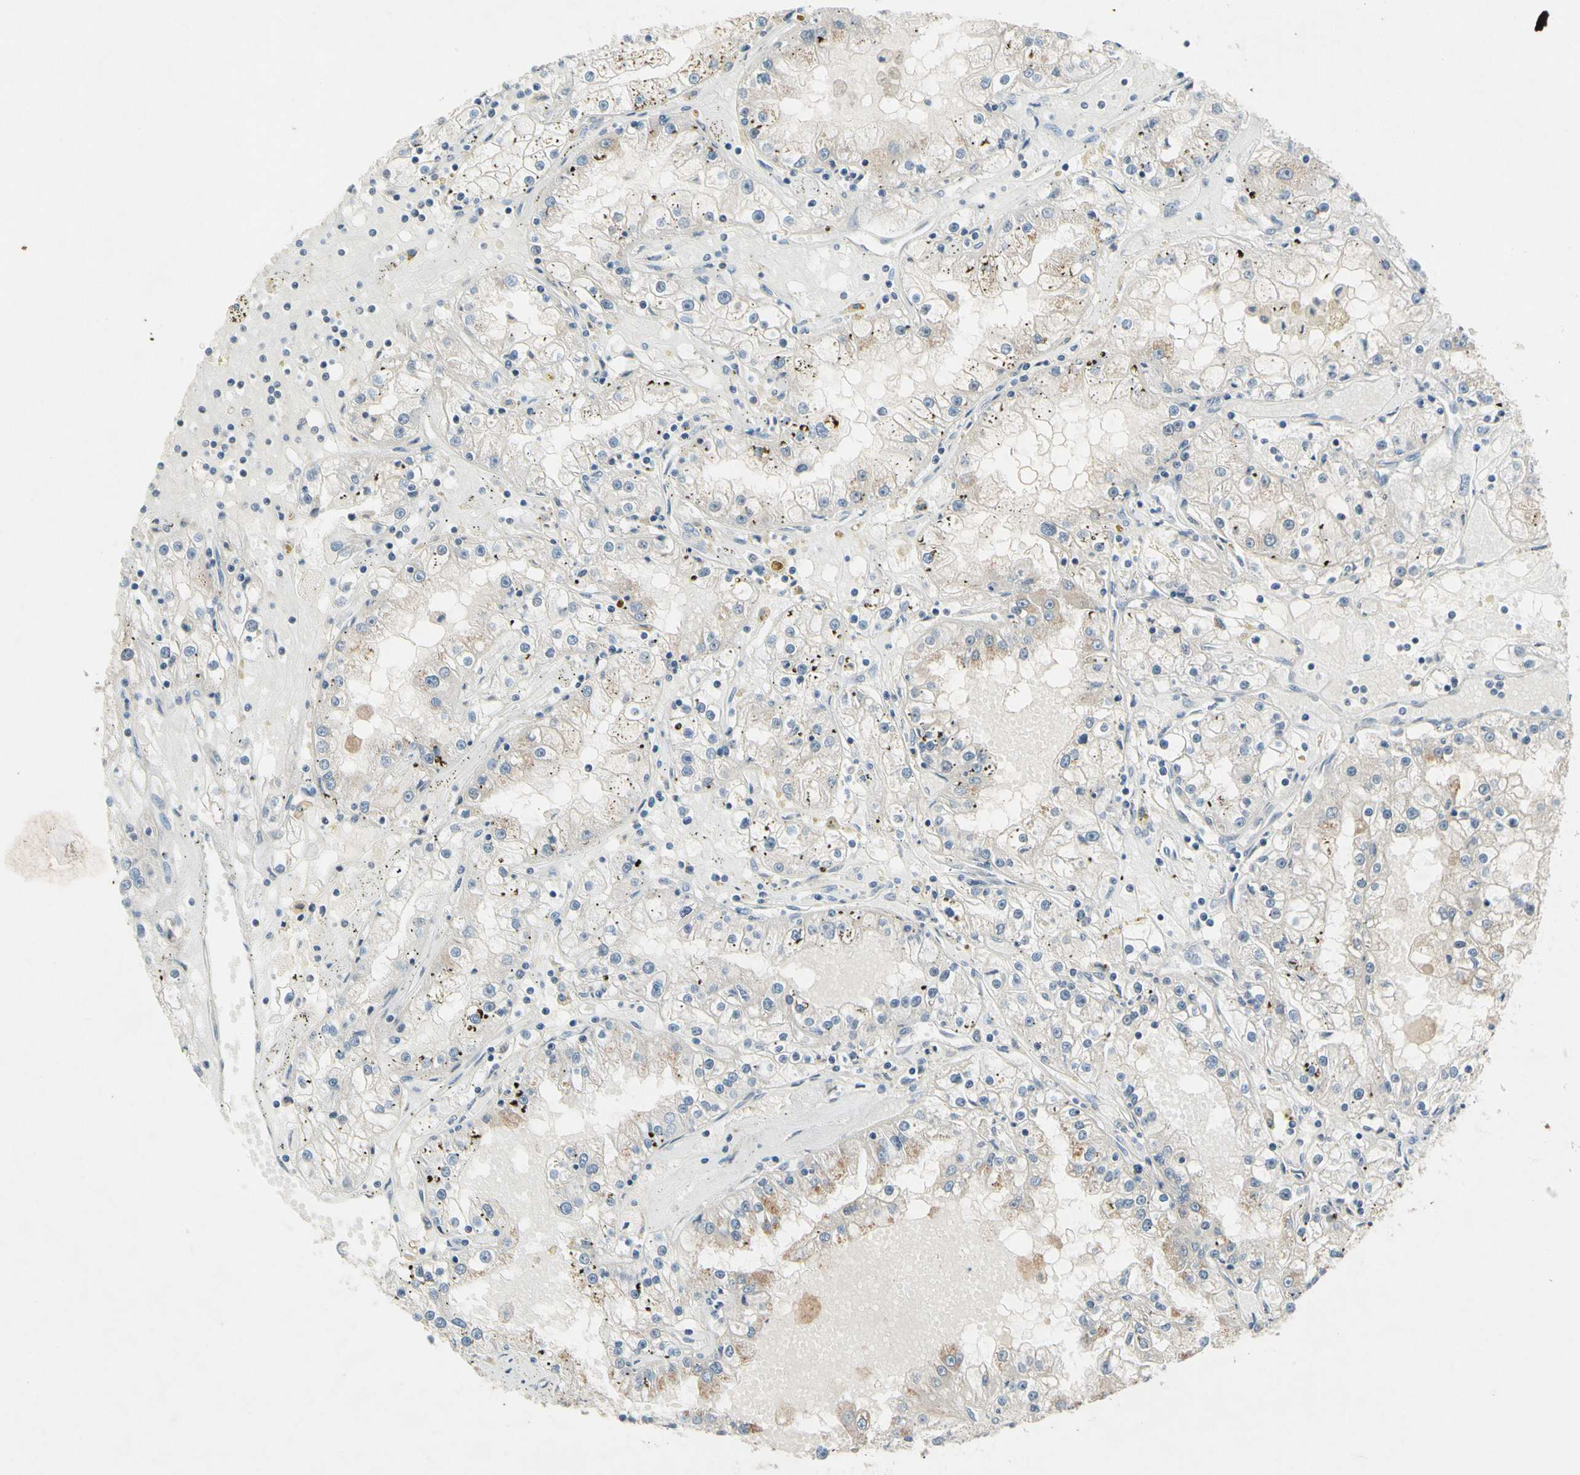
{"staining": {"intensity": "weak", "quantity": "<25%", "location": "cytoplasmic/membranous"}, "tissue": "renal cancer", "cell_type": "Tumor cells", "image_type": "cancer", "snomed": [{"axis": "morphology", "description": "Adenocarcinoma, NOS"}, {"axis": "topography", "description": "Kidney"}], "caption": "DAB (3,3'-diaminobenzidine) immunohistochemical staining of human adenocarcinoma (renal) demonstrates no significant positivity in tumor cells. (DAB IHC visualized using brightfield microscopy, high magnification).", "gene": "PIP5K1B", "patient": {"sex": "male", "age": 56}}